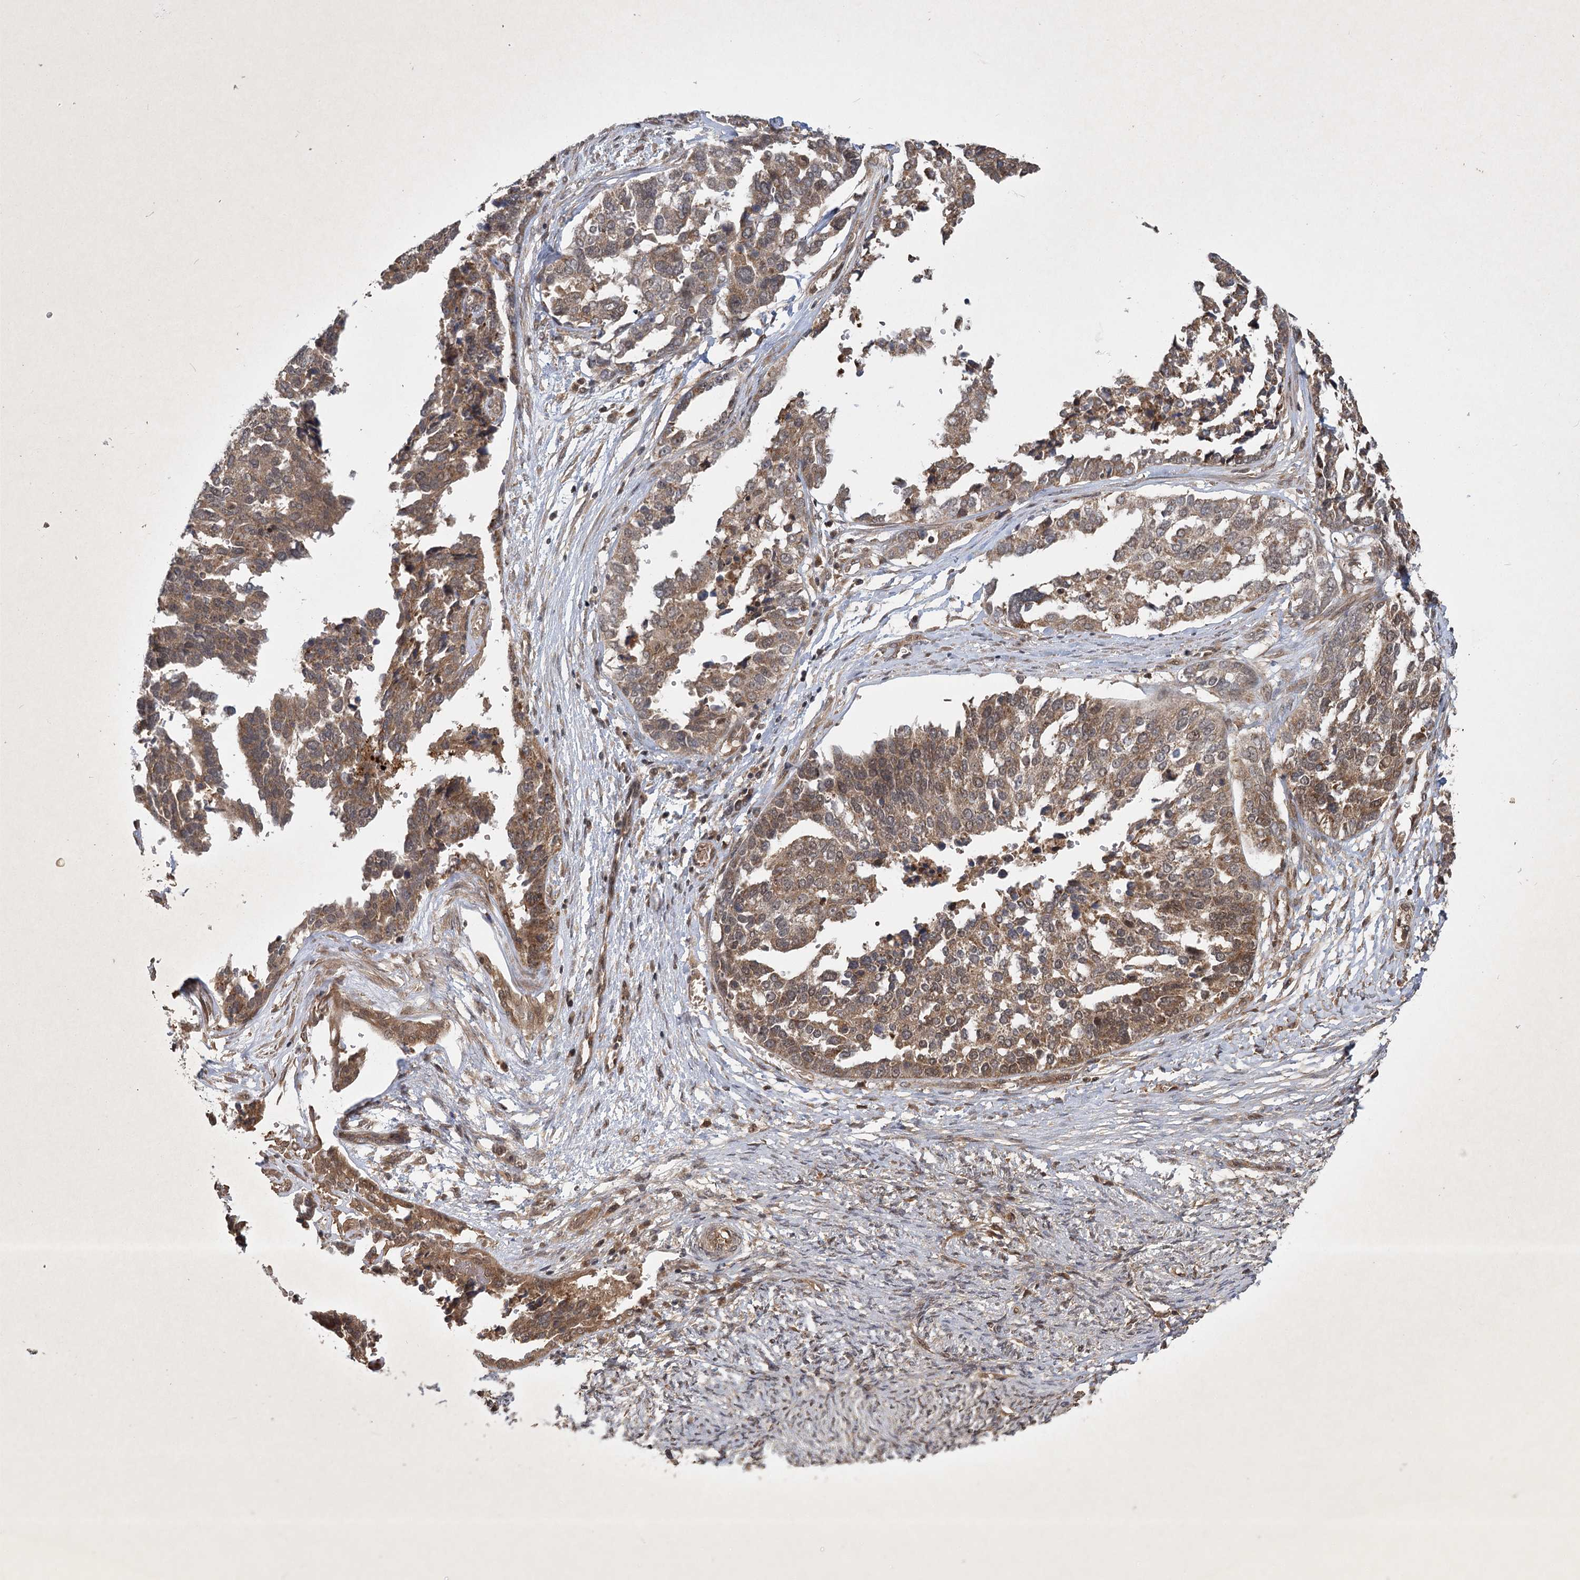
{"staining": {"intensity": "moderate", "quantity": ">75%", "location": "cytoplasmic/membranous"}, "tissue": "ovarian cancer", "cell_type": "Tumor cells", "image_type": "cancer", "snomed": [{"axis": "morphology", "description": "Cystadenocarcinoma, serous, NOS"}, {"axis": "topography", "description": "Ovary"}], "caption": "There is medium levels of moderate cytoplasmic/membranous positivity in tumor cells of ovarian cancer (serous cystadenocarcinoma), as demonstrated by immunohistochemical staining (brown color).", "gene": "INSIG2", "patient": {"sex": "female", "age": 44}}